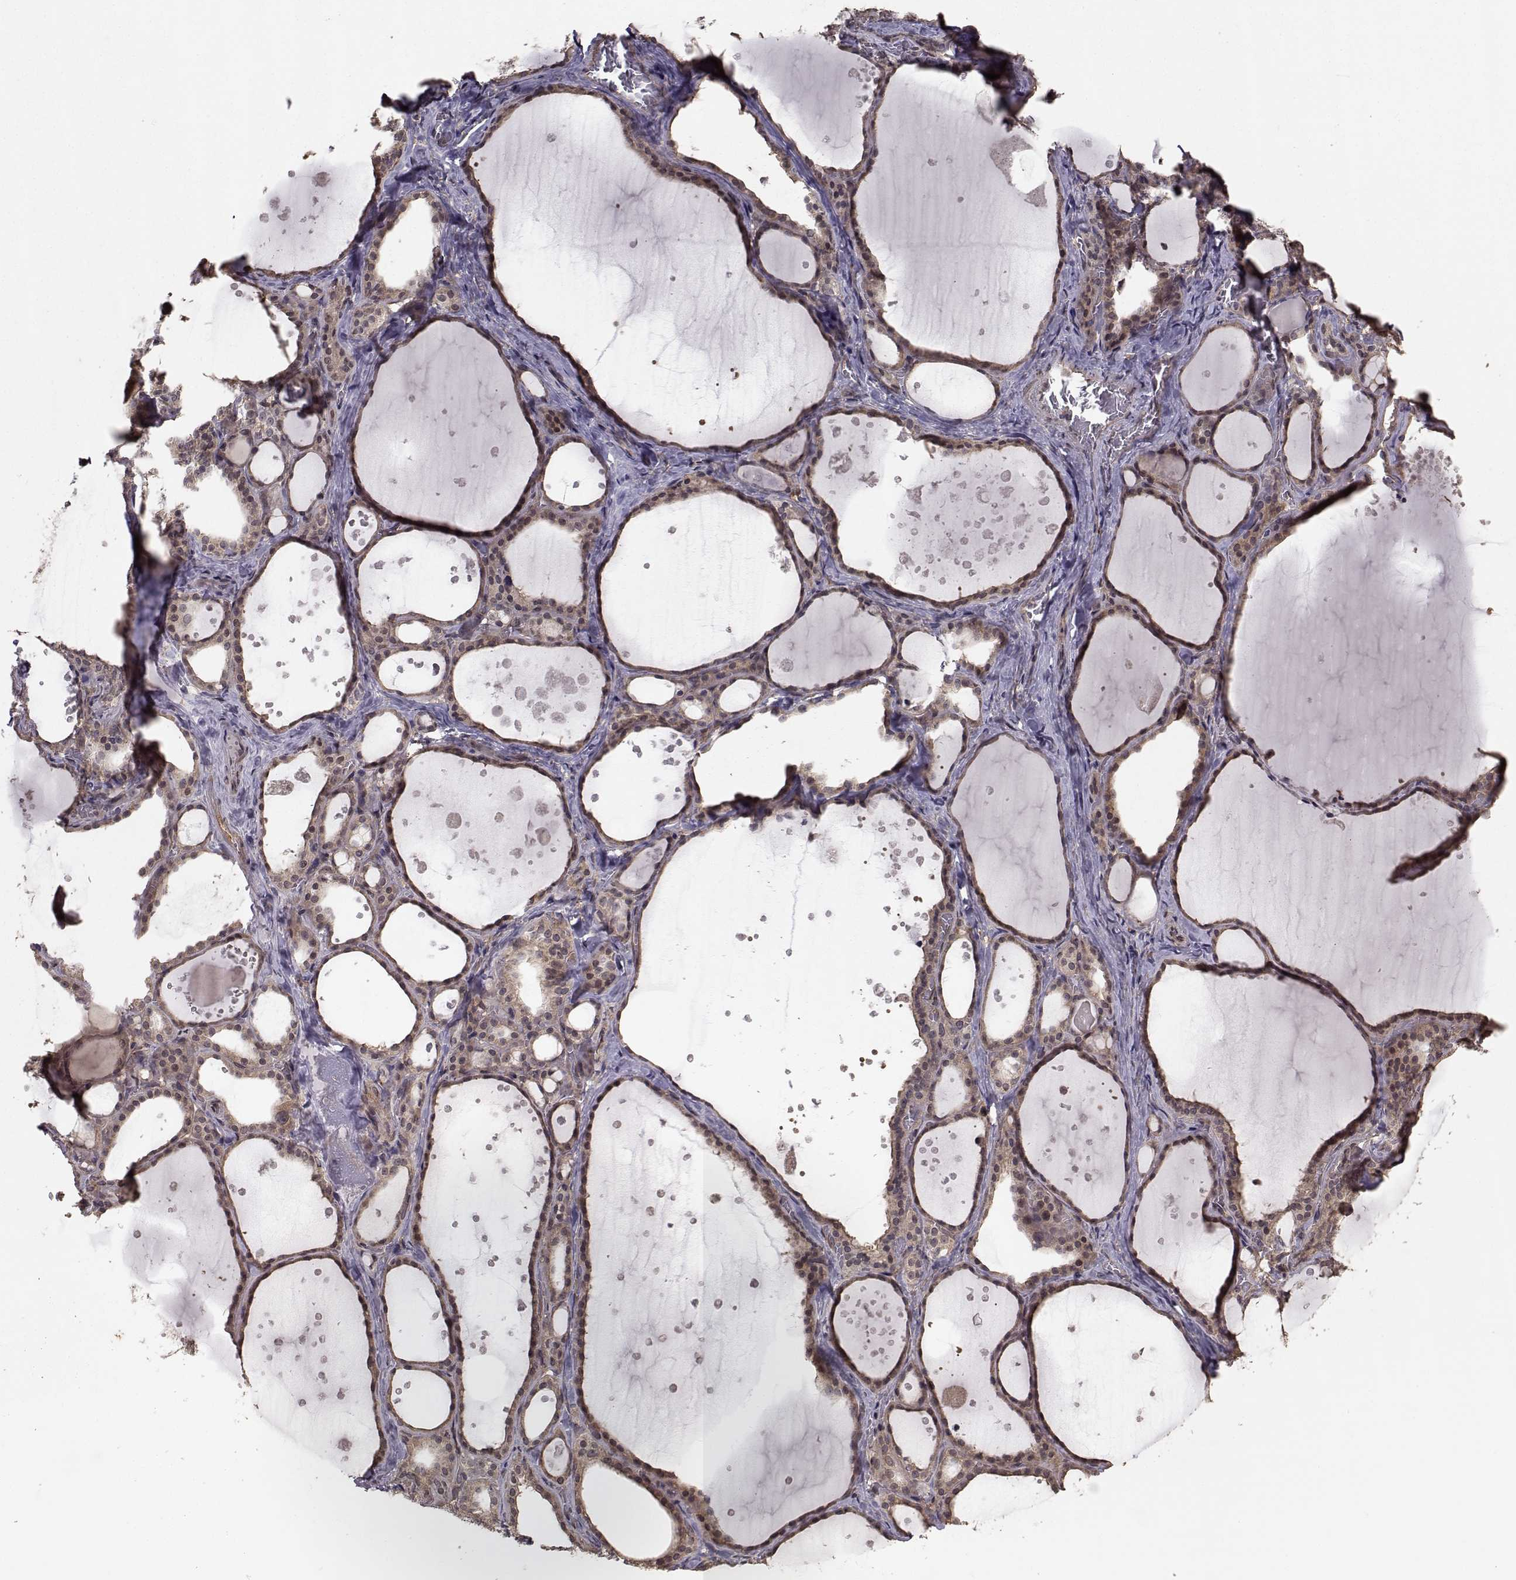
{"staining": {"intensity": "negative", "quantity": "none", "location": "none"}, "tissue": "thyroid gland", "cell_type": "Glandular cells", "image_type": "normal", "snomed": [{"axis": "morphology", "description": "Normal tissue, NOS"}, {"axis": "topography", "description": "Thyroid gland"}], "caption": "Immunohistochemistry (IHC) image of normal human thyroid gland stained for a protein (brown), which exhibits no expression in glandular cells.", "gene": "TRIP10", "patient": {"sex": "male", "age": 63}}